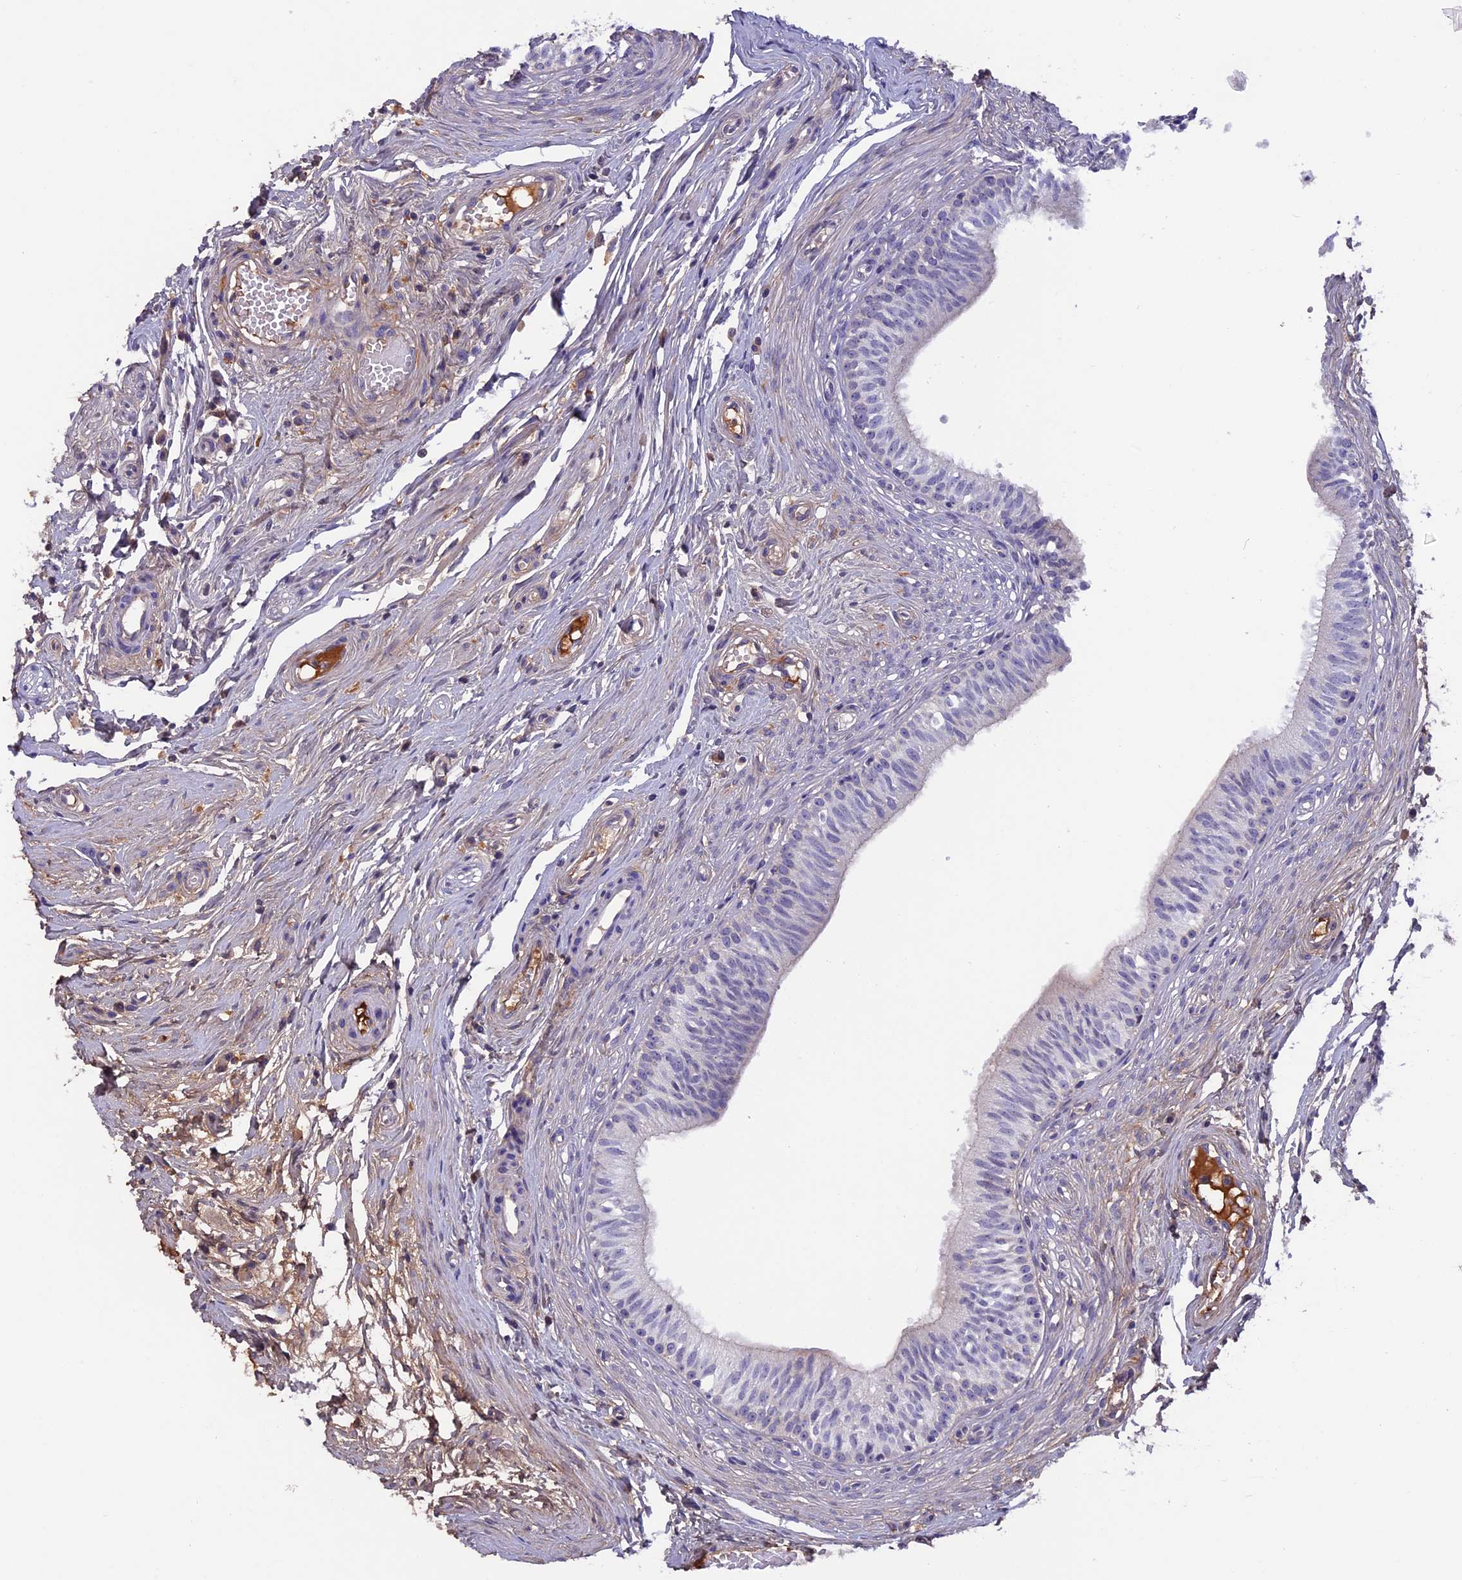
{"staining": {"intensity": "negative", "quantity": "none", "location": "none"}, "tissue": "epididymis", "cell_type": "Glandular cells", "image_type": "normal", "snomed": [{"axis": "morphology", "description": "Normal tissue, NOS"}, {"axis": "topography", "description": "Epididymis, spermatic cord, NOS"}], "caption": "IHC photomicrograph of unremarkable human epididymis stained for a protein (brown), which reveals no positivity in glandular cells. Nuclei are stained in blue.", "gene": "COL4A3", "patient": {"sex": "male", "age": 22}}